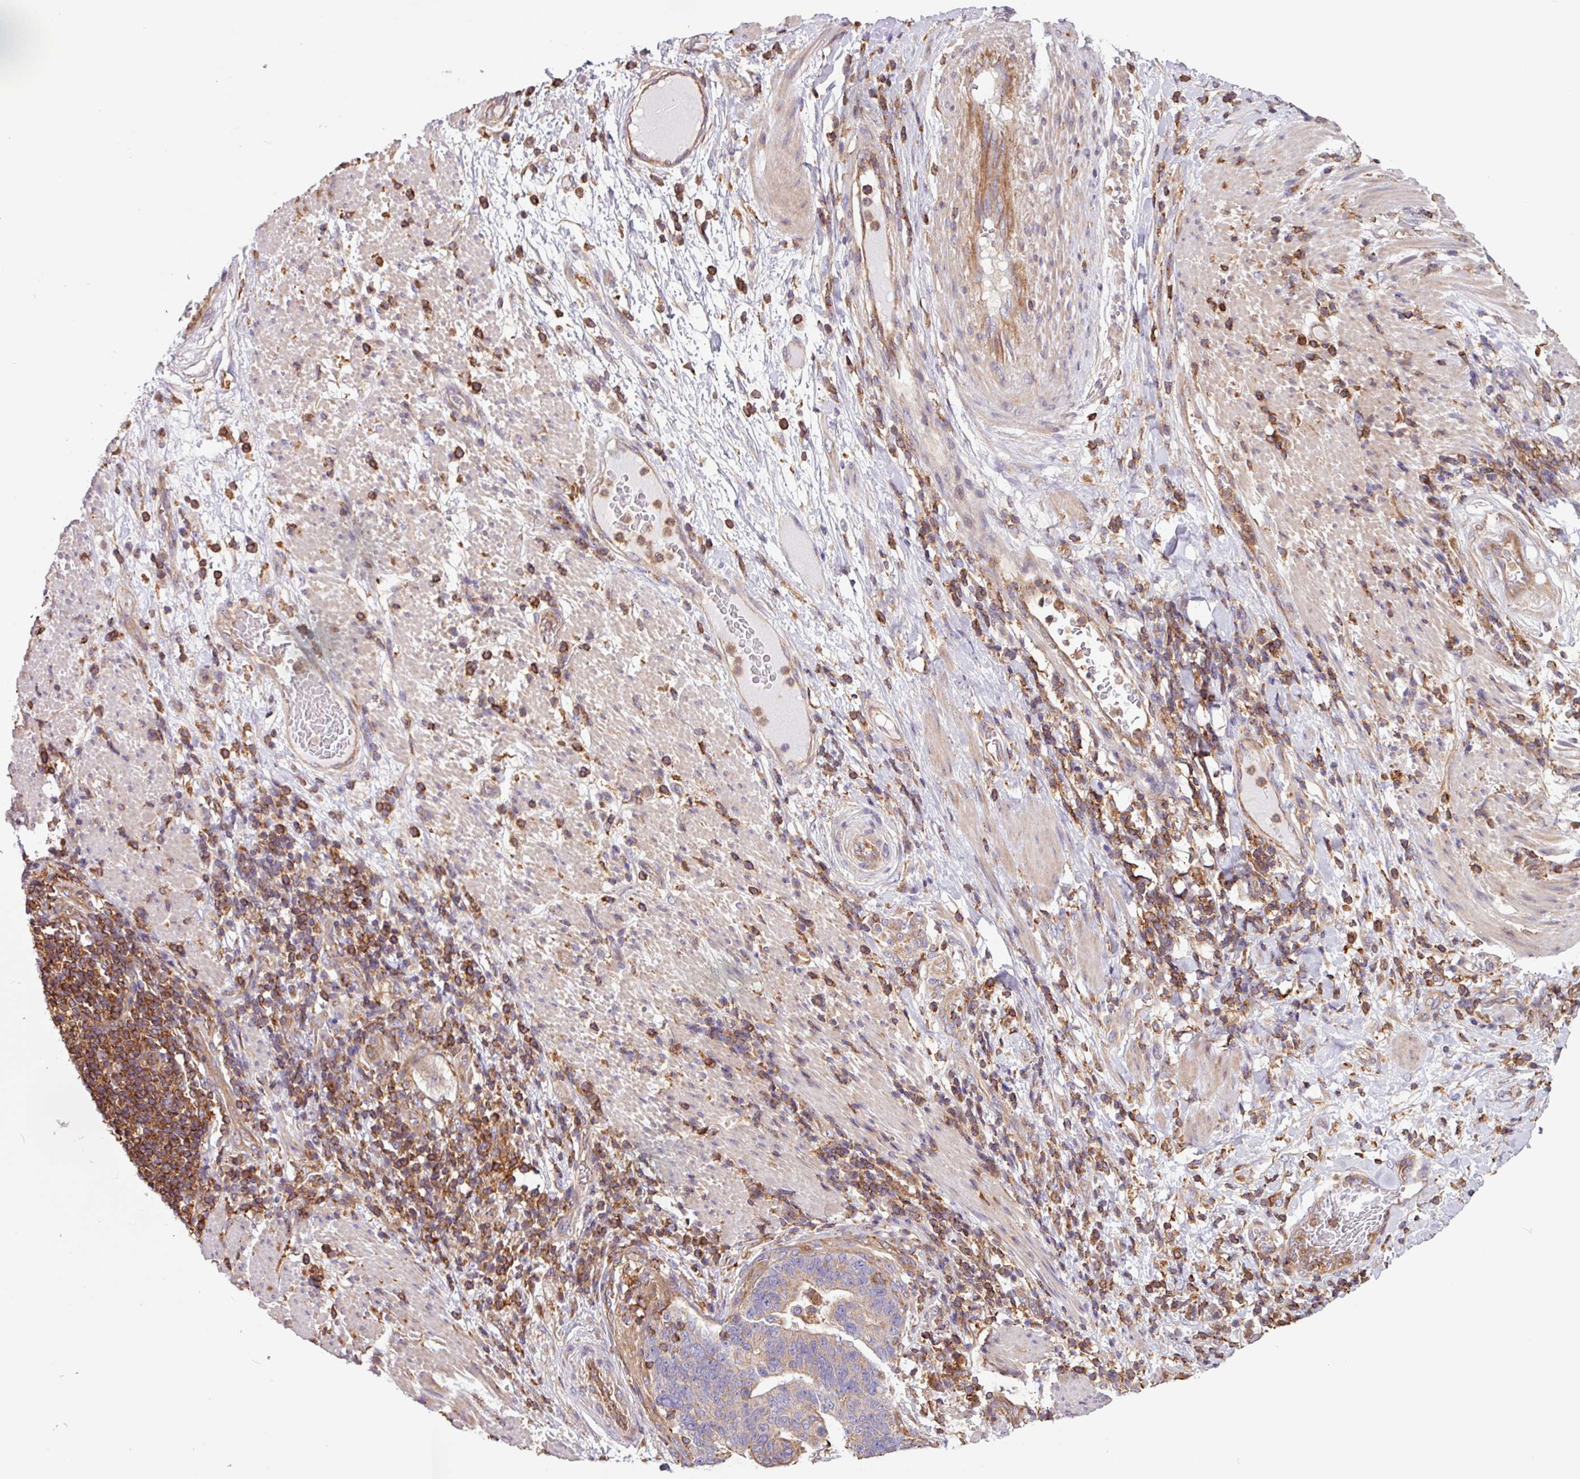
{"staining": {"intensity": "weak", "quantity": "<25%", "location": "cytoplasmic/membranous"}, "tissue": "stomach cancer", "cell_type": "Tumor cells", "image_type": "cancer", "snomed": [{"axis": "morphology", "description": "Normal tissue, NOS"}, {"axis": "morphology", "description": "Adenocarcinoma, NOS"}, {"axis": "topography", "description": "Stomach"}], "caption": "Immunohistochemical staining of stomach adenocarcinoma reveals no significant staining in tumor cells.", "gene": "ACTR3", "patient": {"sex": "female", "age": 64}}